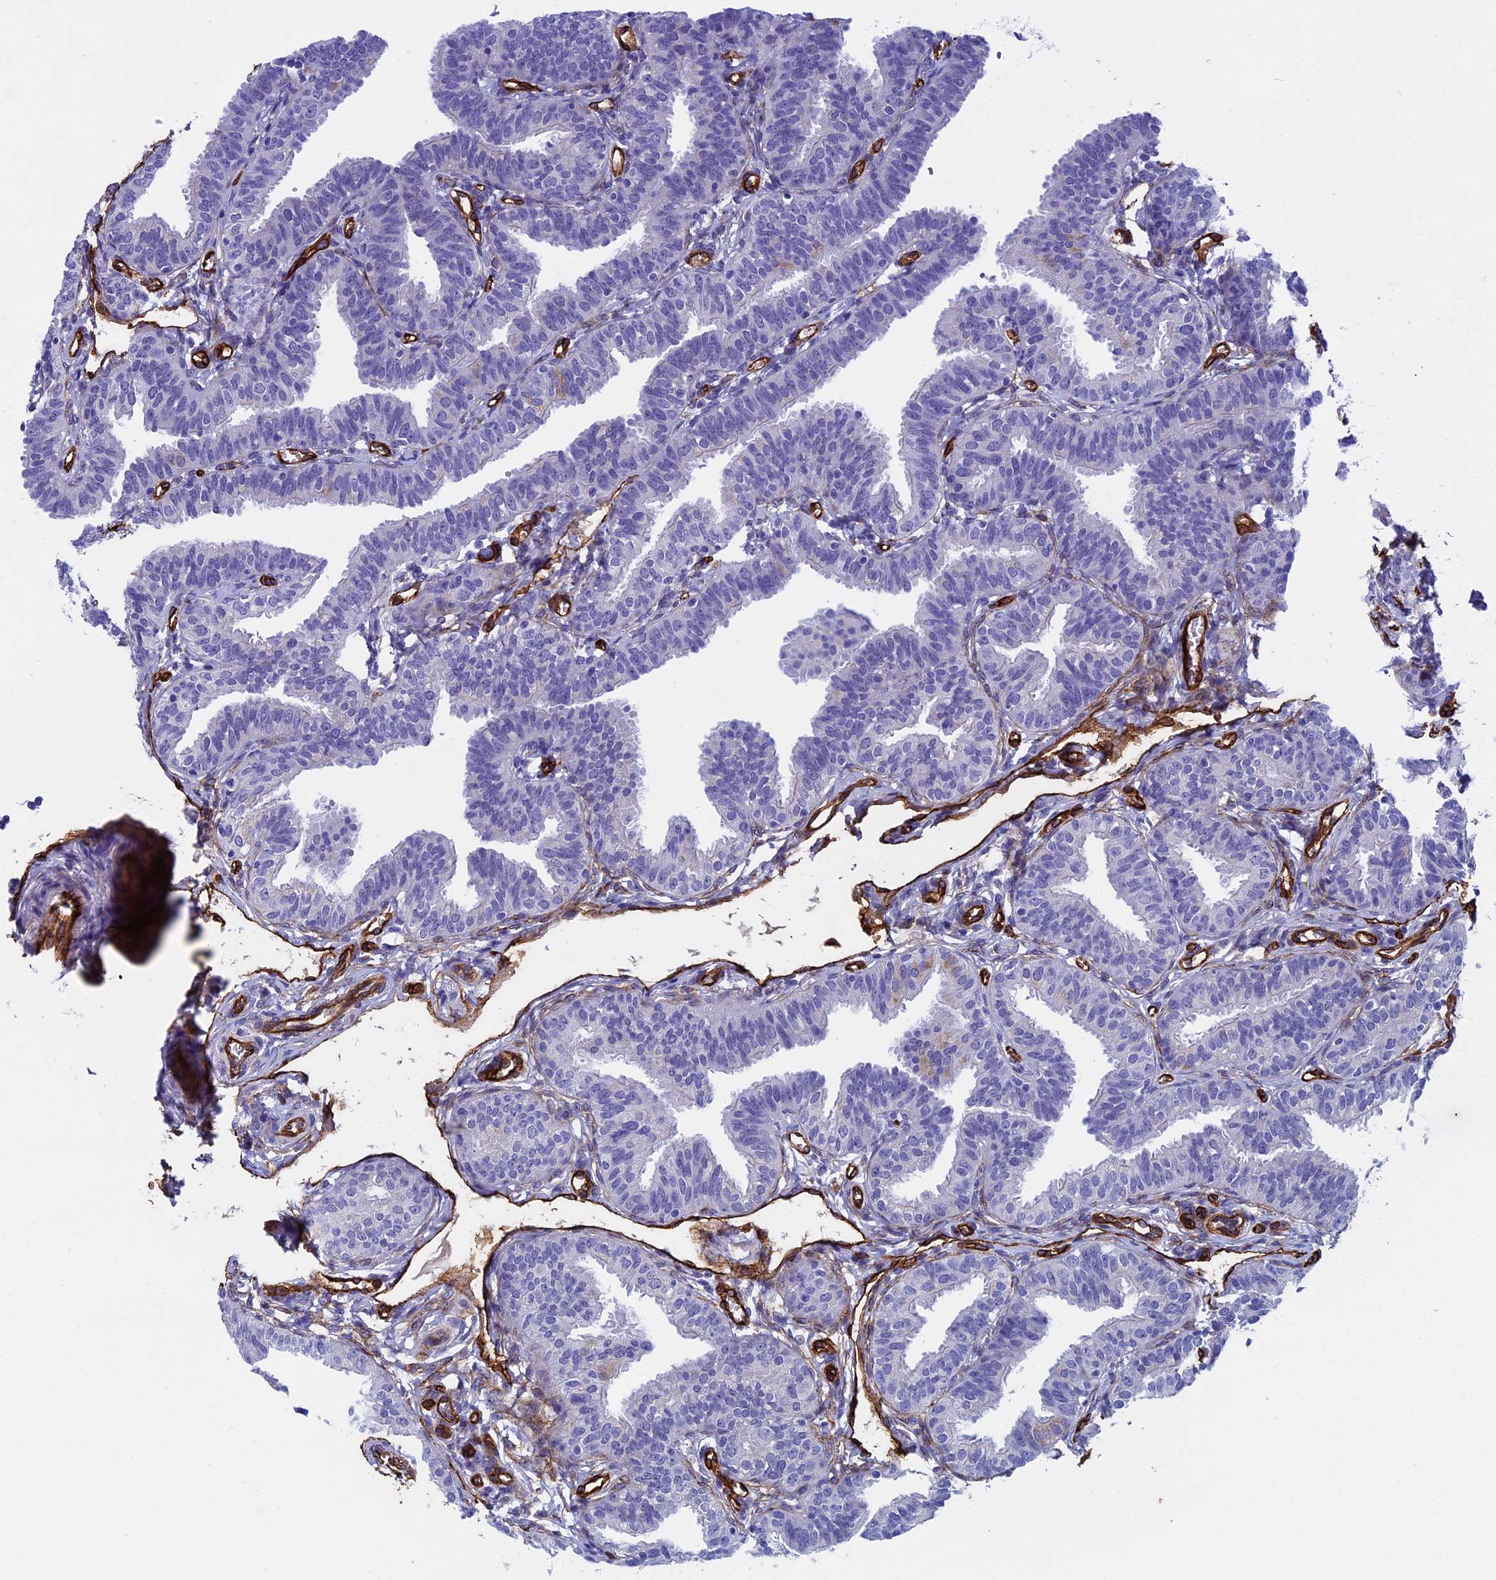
{"staining": {"intensity": "negative", "quantity": "none", "location": "none"}, "tissue": "fallopian tube", "cell_type": "Glandular cells", "image_type": "normal", "snomed": [{"axis": "morphology", "description": "Normal tissue, NOS"}, {"axis": "topography", "description": "Fallopian tube"}], "caption": "Immunohistochemistry (IHC) of normal human fallopian tube shows no staining in glandular cells.", "gene": "INSYN1", "patient": {"sex": "female", "age": 35}}